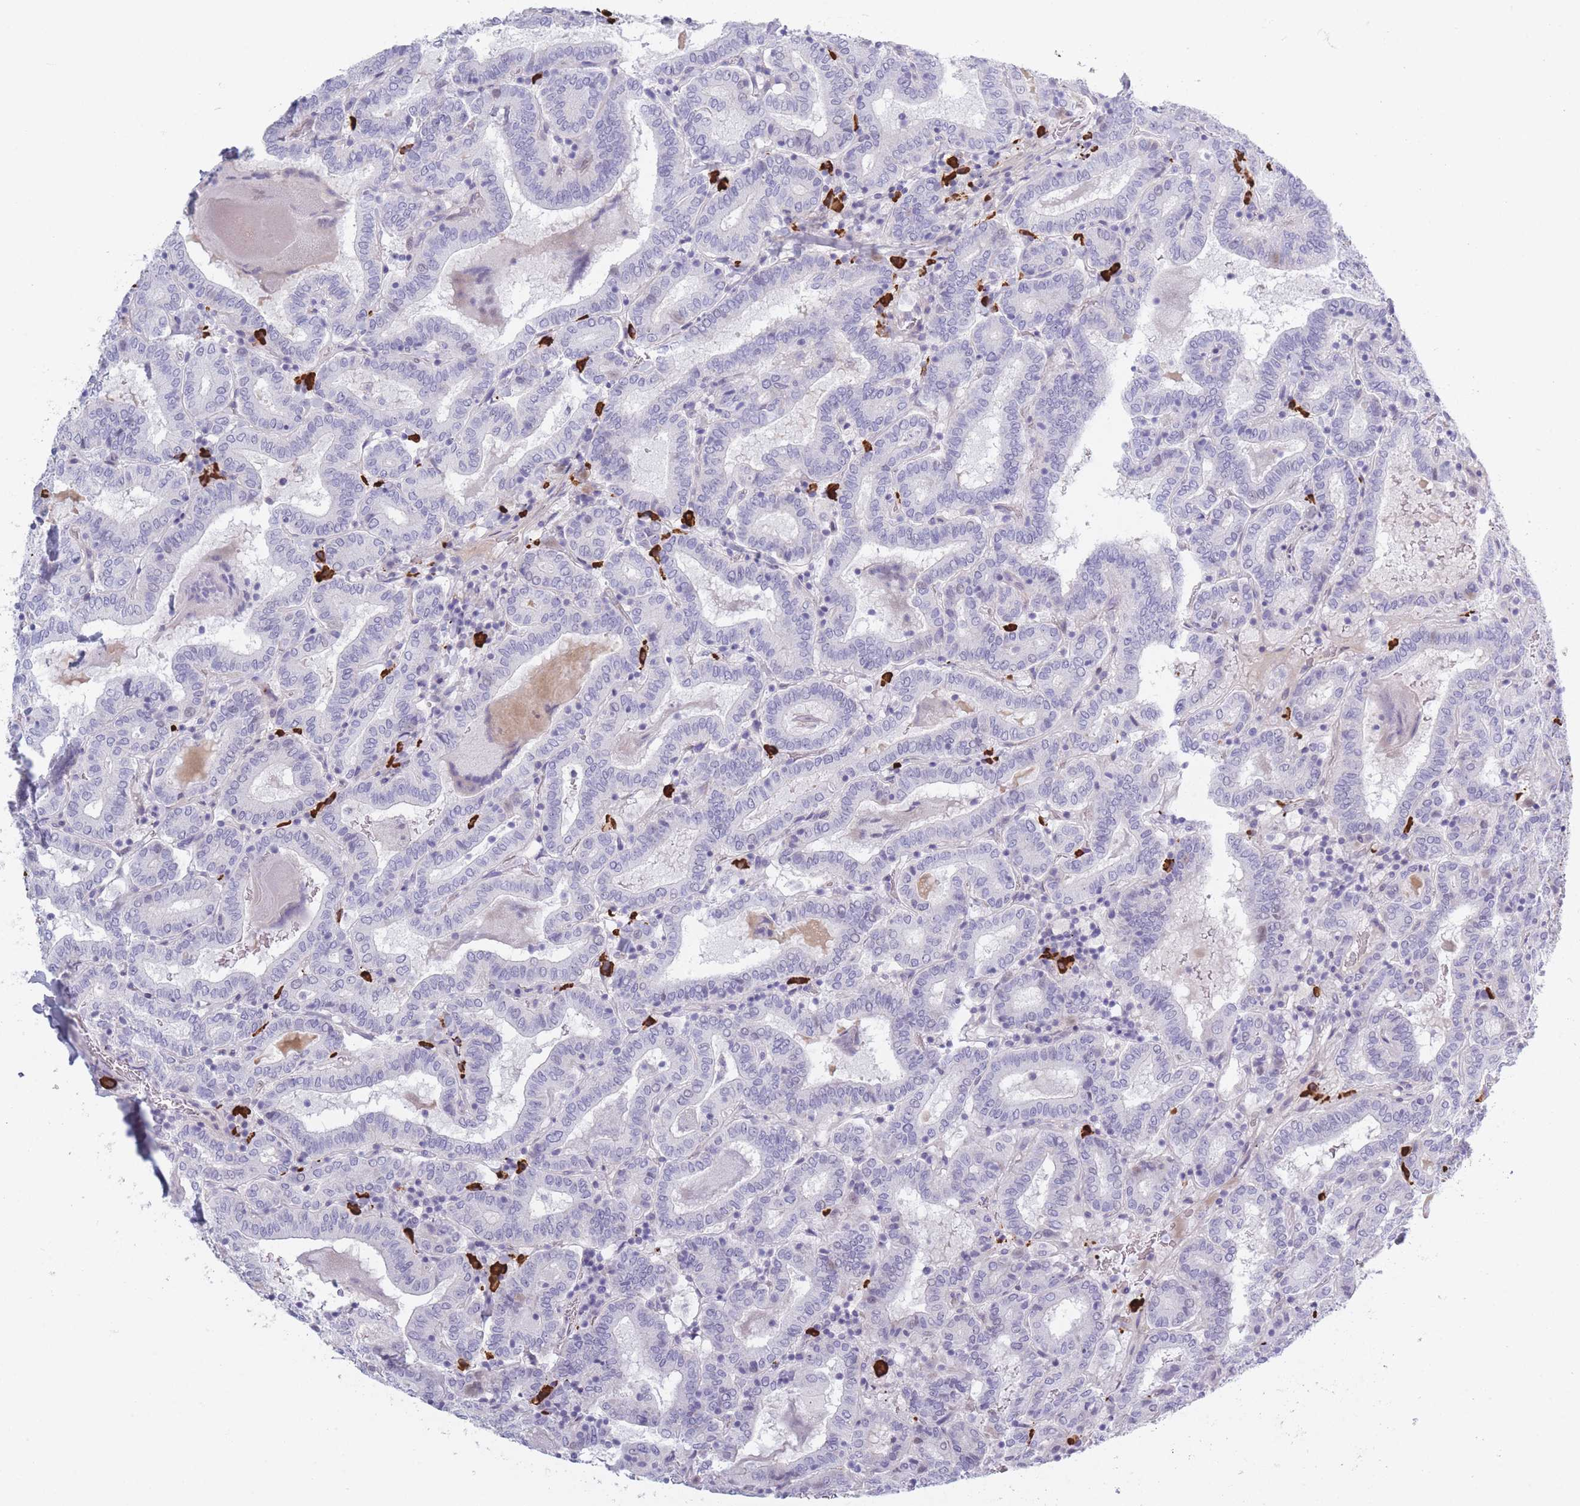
{"staining": {"intensity": "negative", "quantity": "none", "location": "none"}, "tissue": "thyroid cancer", "cell_type": "Tumor cells", "image_type": "cancer", "snomed": [{"axis": "morphology", "description": "Papillary adenocarcinoma, NOS"}, {"axis": "topography", "description": "Thyroid gland"}], "caption": "Tumor cells show no significant positivity in thyroid cancer (papillary adenocarcinoma). (Stains: DAB (3,3'-diaminobenzidine) immunohistochemistry (IHC) with hematoxylin counter stain, Microscopy: brightfield microscopy at high magnification).", "gene": "PLEKHG2", "patient": {"sex": "female", "age": 72}}